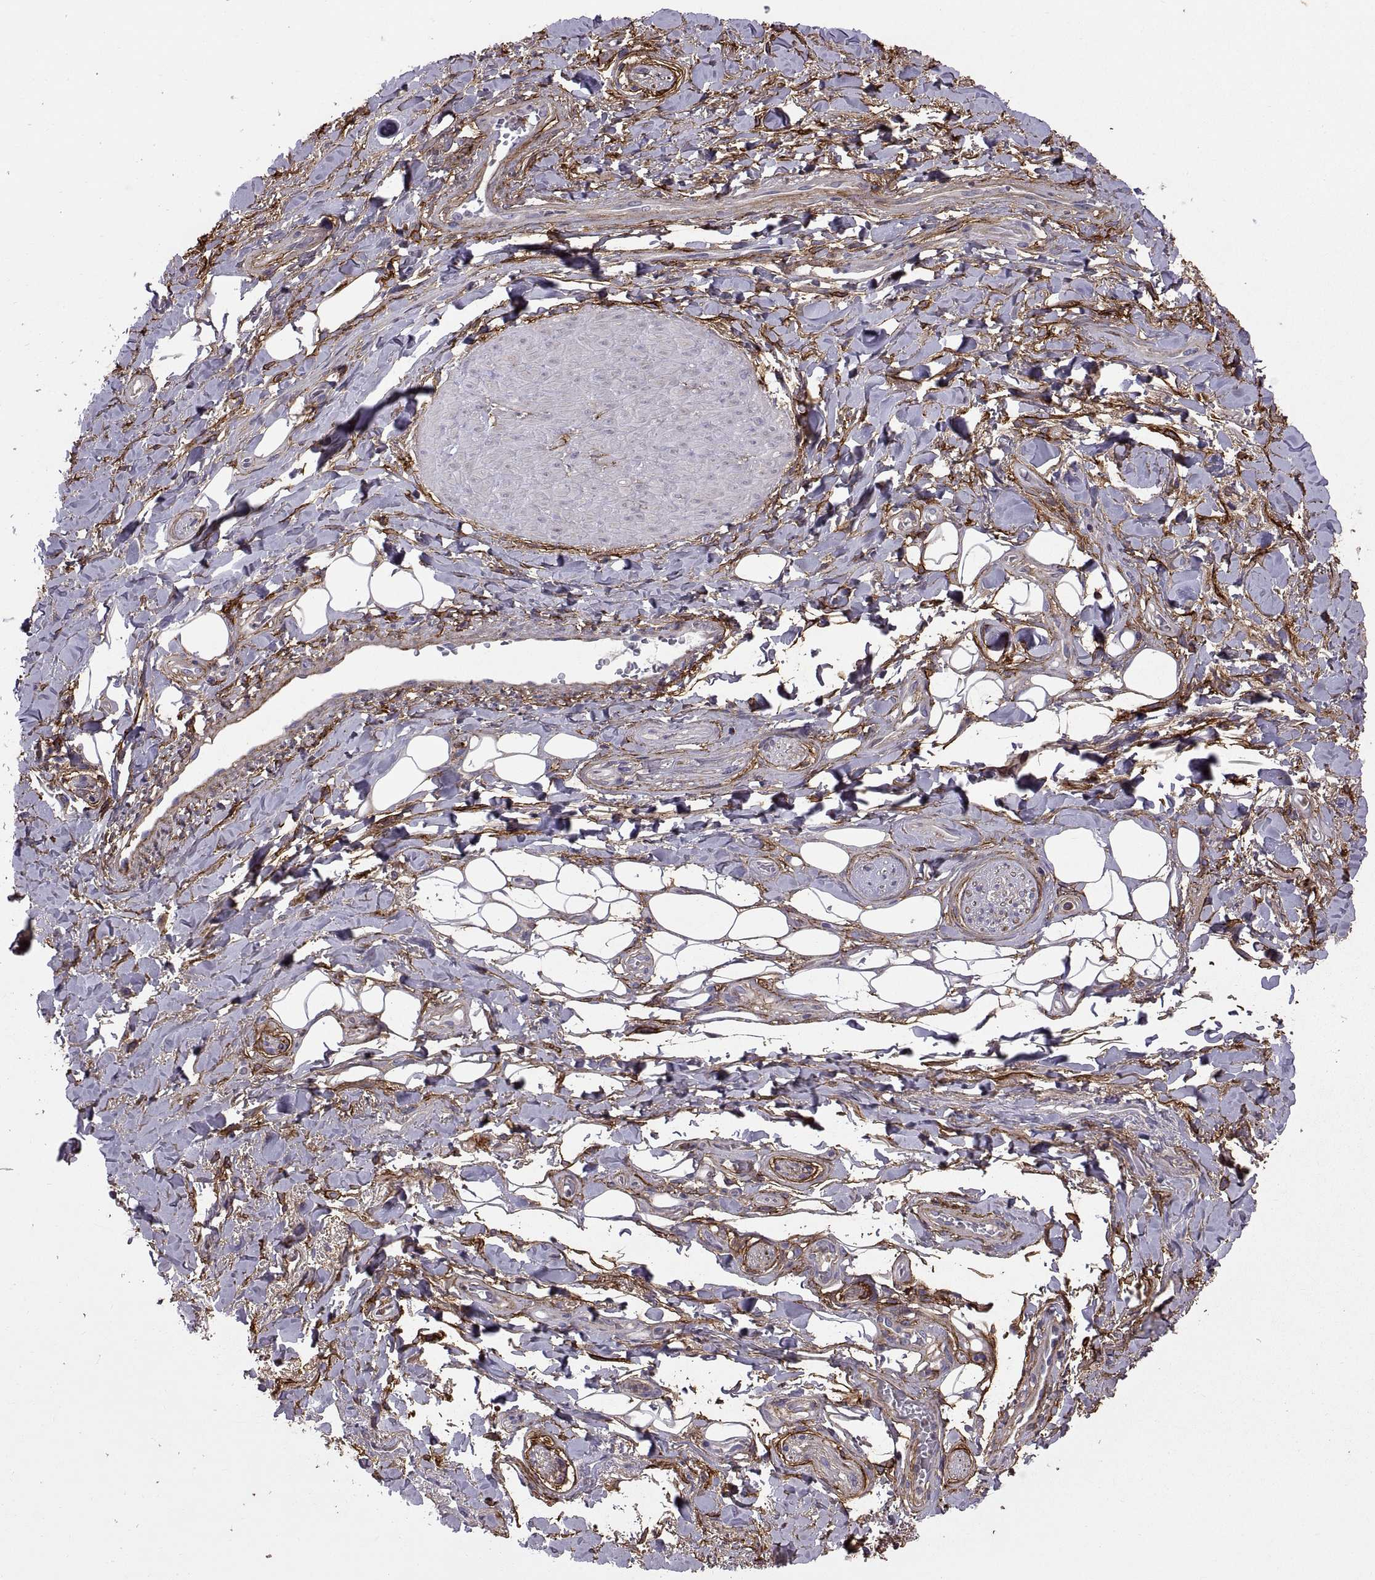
{"staining": {"intensity": "negative", "quantity": "none", "location": "none"}, "tissue": "adipose tissue", "cell_type": "Adipocytes", "image_type": "normal", "snomed": [{"axis": "morphology", "description": "Normal tissue, NOS"}, {"axis": "topography", "description": "Anal"}, {"axis": "topography", "description": "Peripheral nerve tissue"}], "caption": "This image is of unremarkable adipose tissue stained with IHC to label a protein in brown with the nuclei are counter-stained blue. There is no staining in adipocytes. Brightfield microscopy of immunohistochemistry stained with DAB (3,3'-diaminobenzidine) (brown) and hematoxylin (blue), captured at high magnification.", "gene": "EMILIN2", "patient": {"sex": "male", "age": 53}}